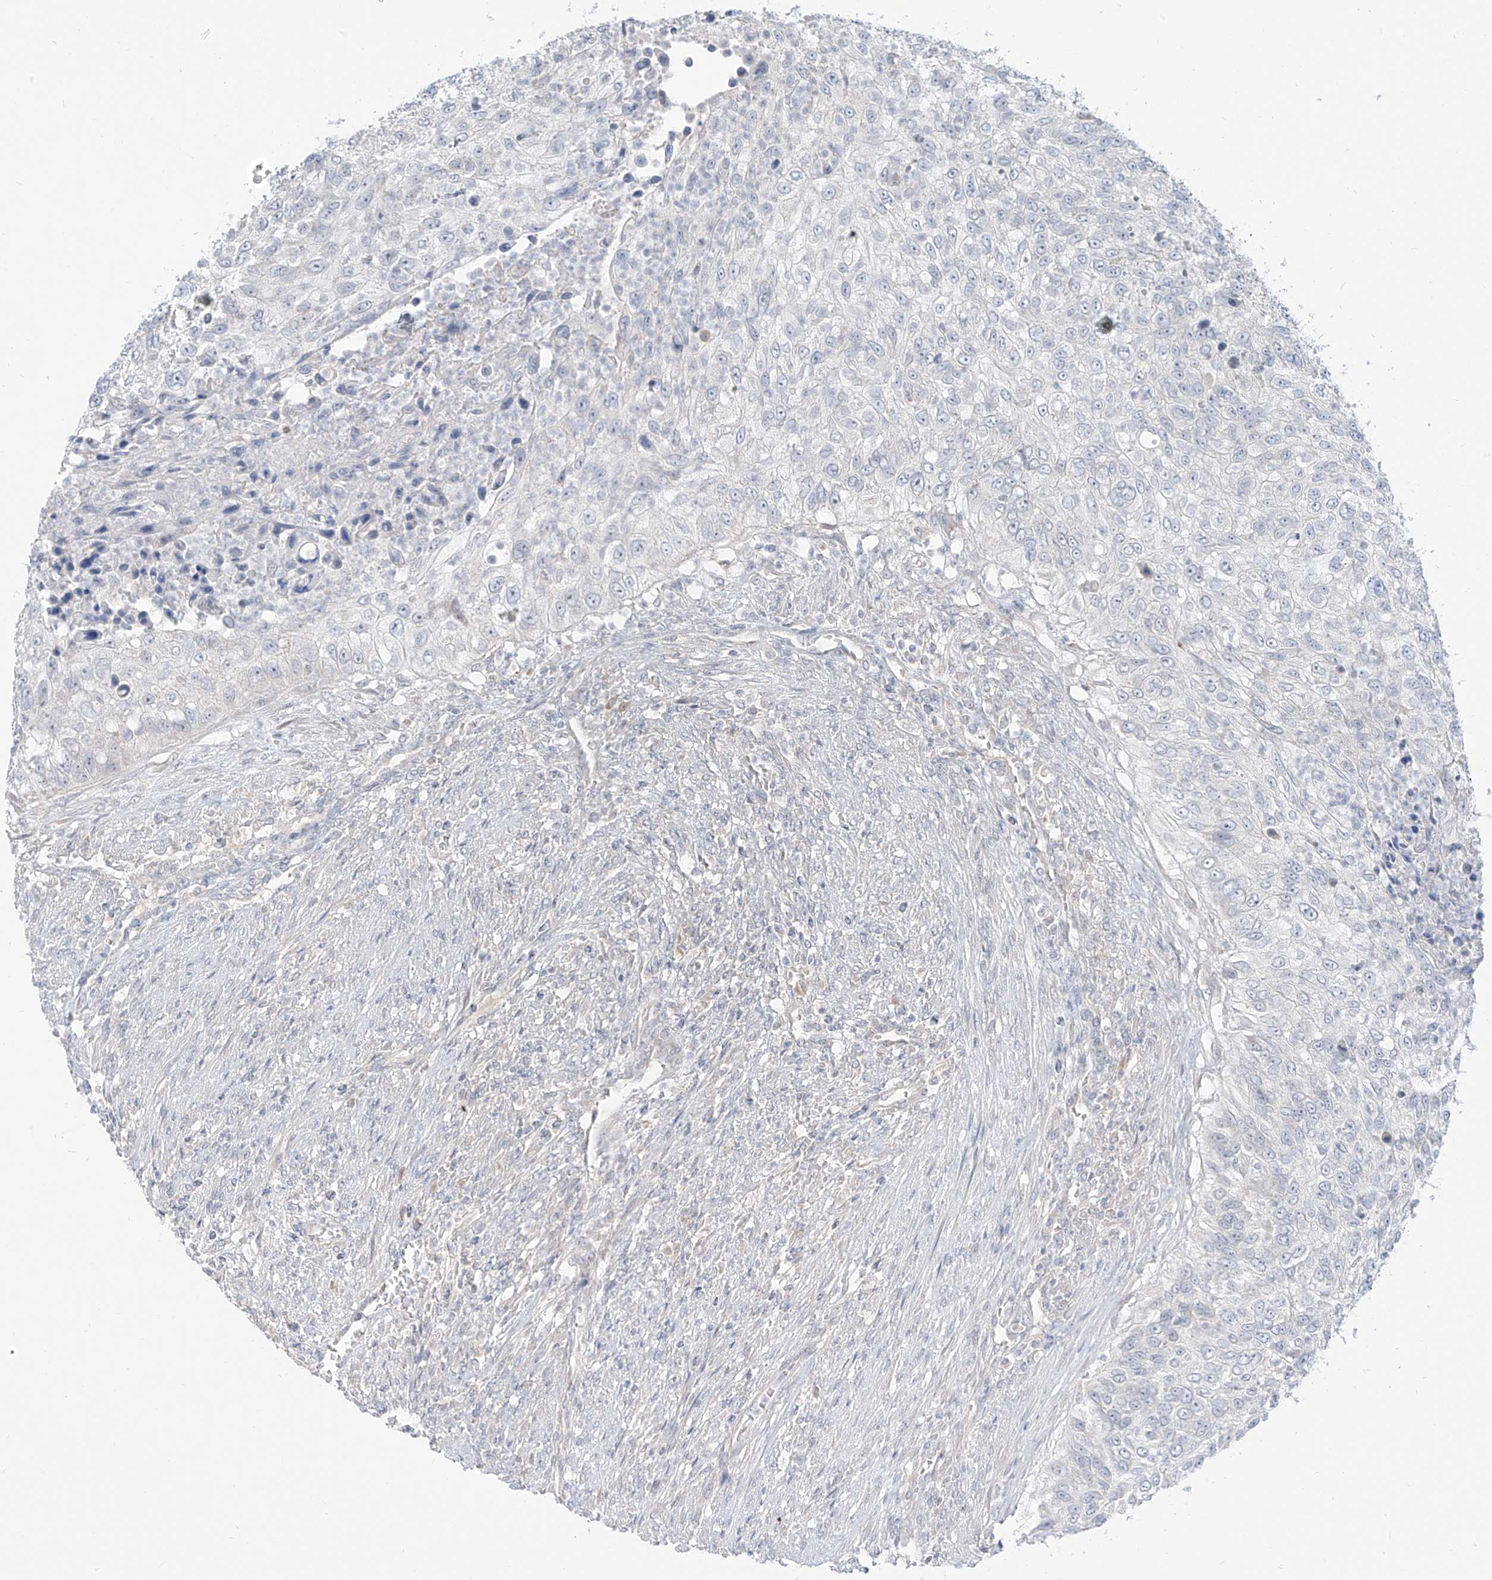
{"staining": {"intensity": "negative", "quantity": "none", "location": "none"}, "tissue": "urothelial cancer", "cell_type": "Tumor cells", "image_type": "cancer", "snomed": [{"axis": "morphology", "description": "Urothelial carcinoma, High grade"}, {"axis": "topography", "description": "Urinary bladder"}], "caption": "Immunohistochemical staining of urothelial carcinoma (high-grade) exhibits no significant staining in tumor cells.", "gene": "C2orf42", "patient": {"sex": "female", "age": 60}}